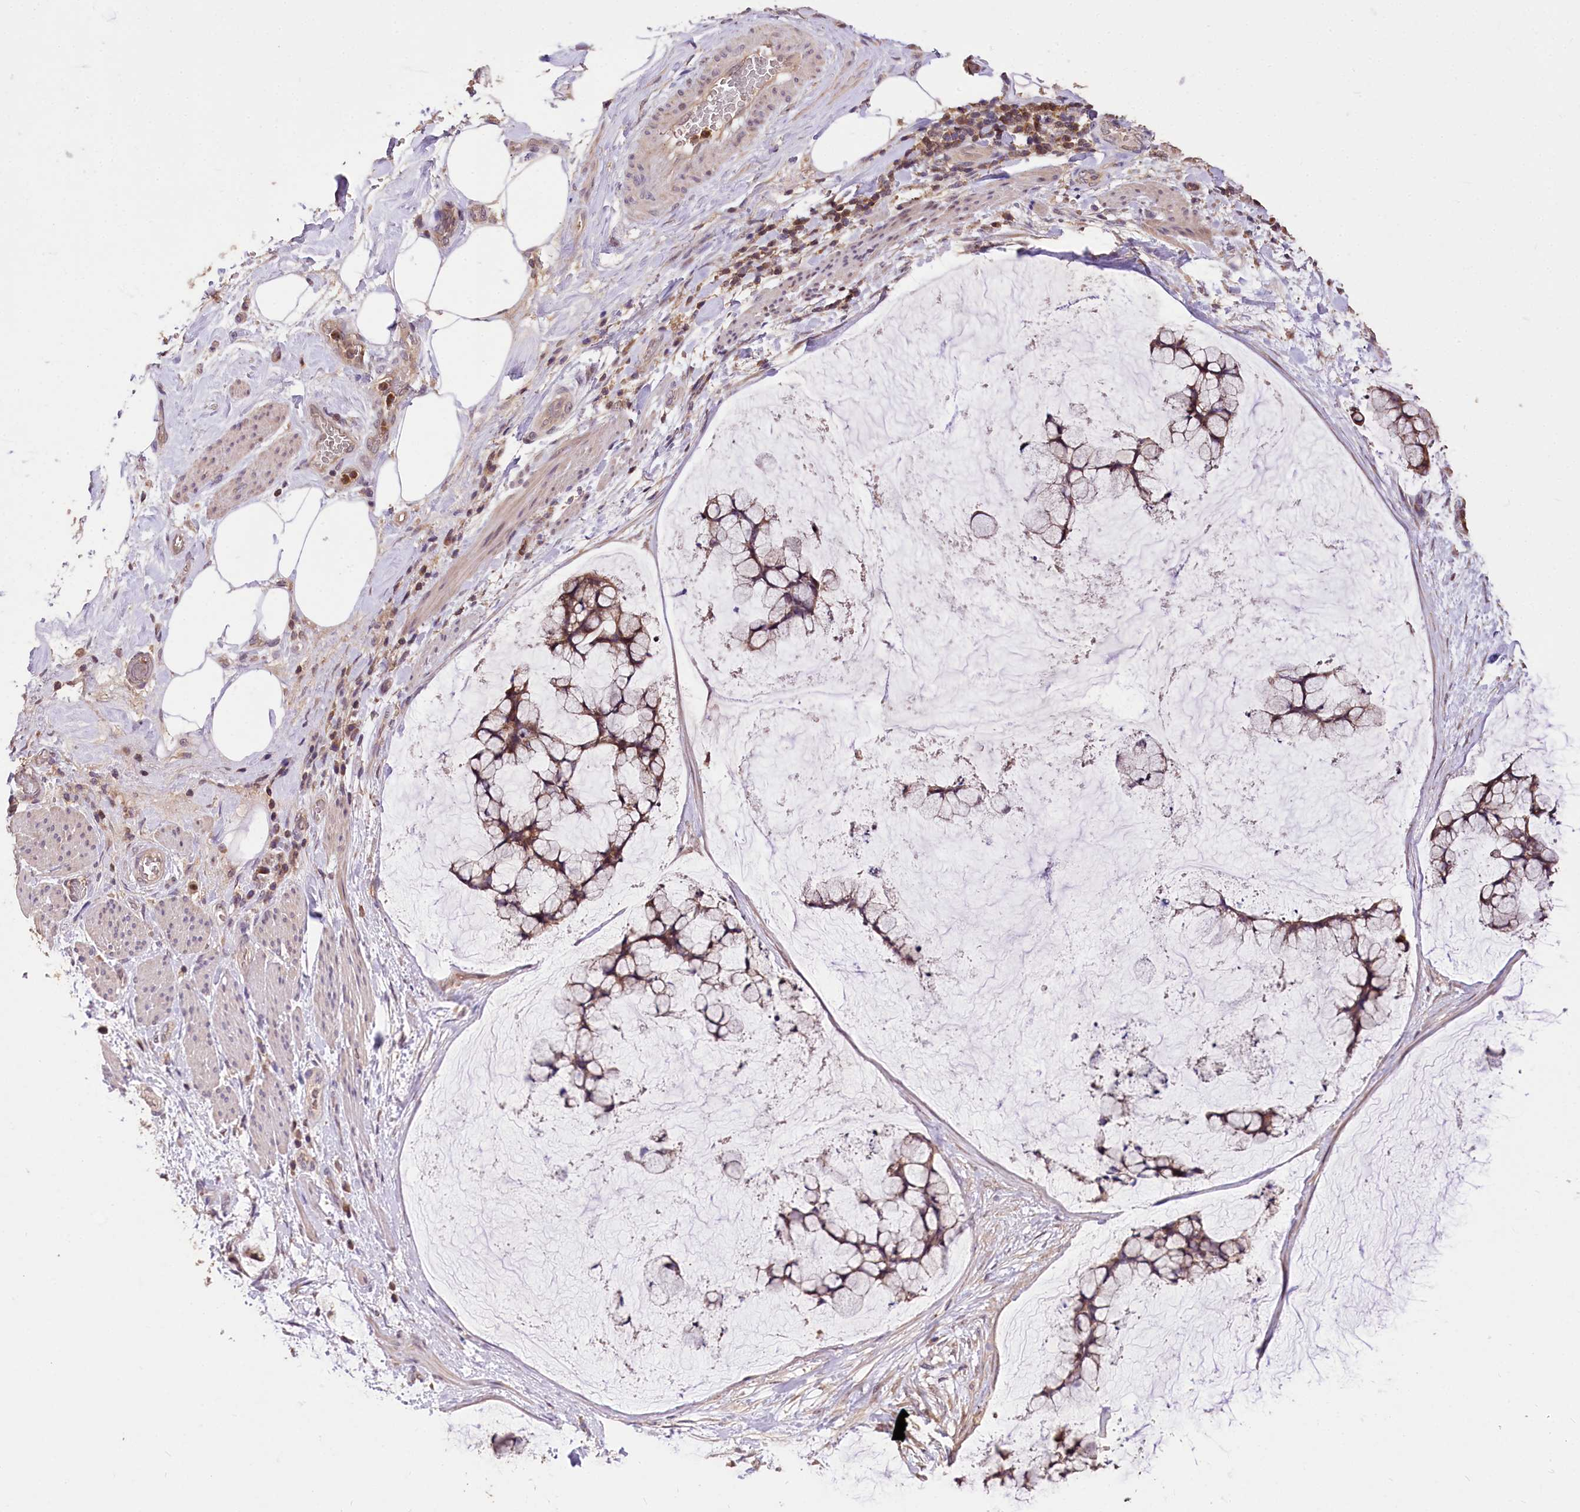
{"staining": {"intensity": "weak", "quantity": ">75%", "location": "cytoplasmic/membranous"}, "tissue": "ovarian cancer", "cell_type": "Tumor cells", "image_type": "cancer", "snomed": [{"axis": "morphology", "description": "Cystadenocarcinoma, mucinous, NOS"}, {"axis": "topography", "description": "Ovary"}], "caption": "Brown immunohistochemical staining in human mucinous cystadenocarcinoma (ovarian) displays weak cytoplasmic/membranous staining in about >75% of tumor cells.", "gene": "SERGEF", "patient": {"sex": "female", "age": 42}}